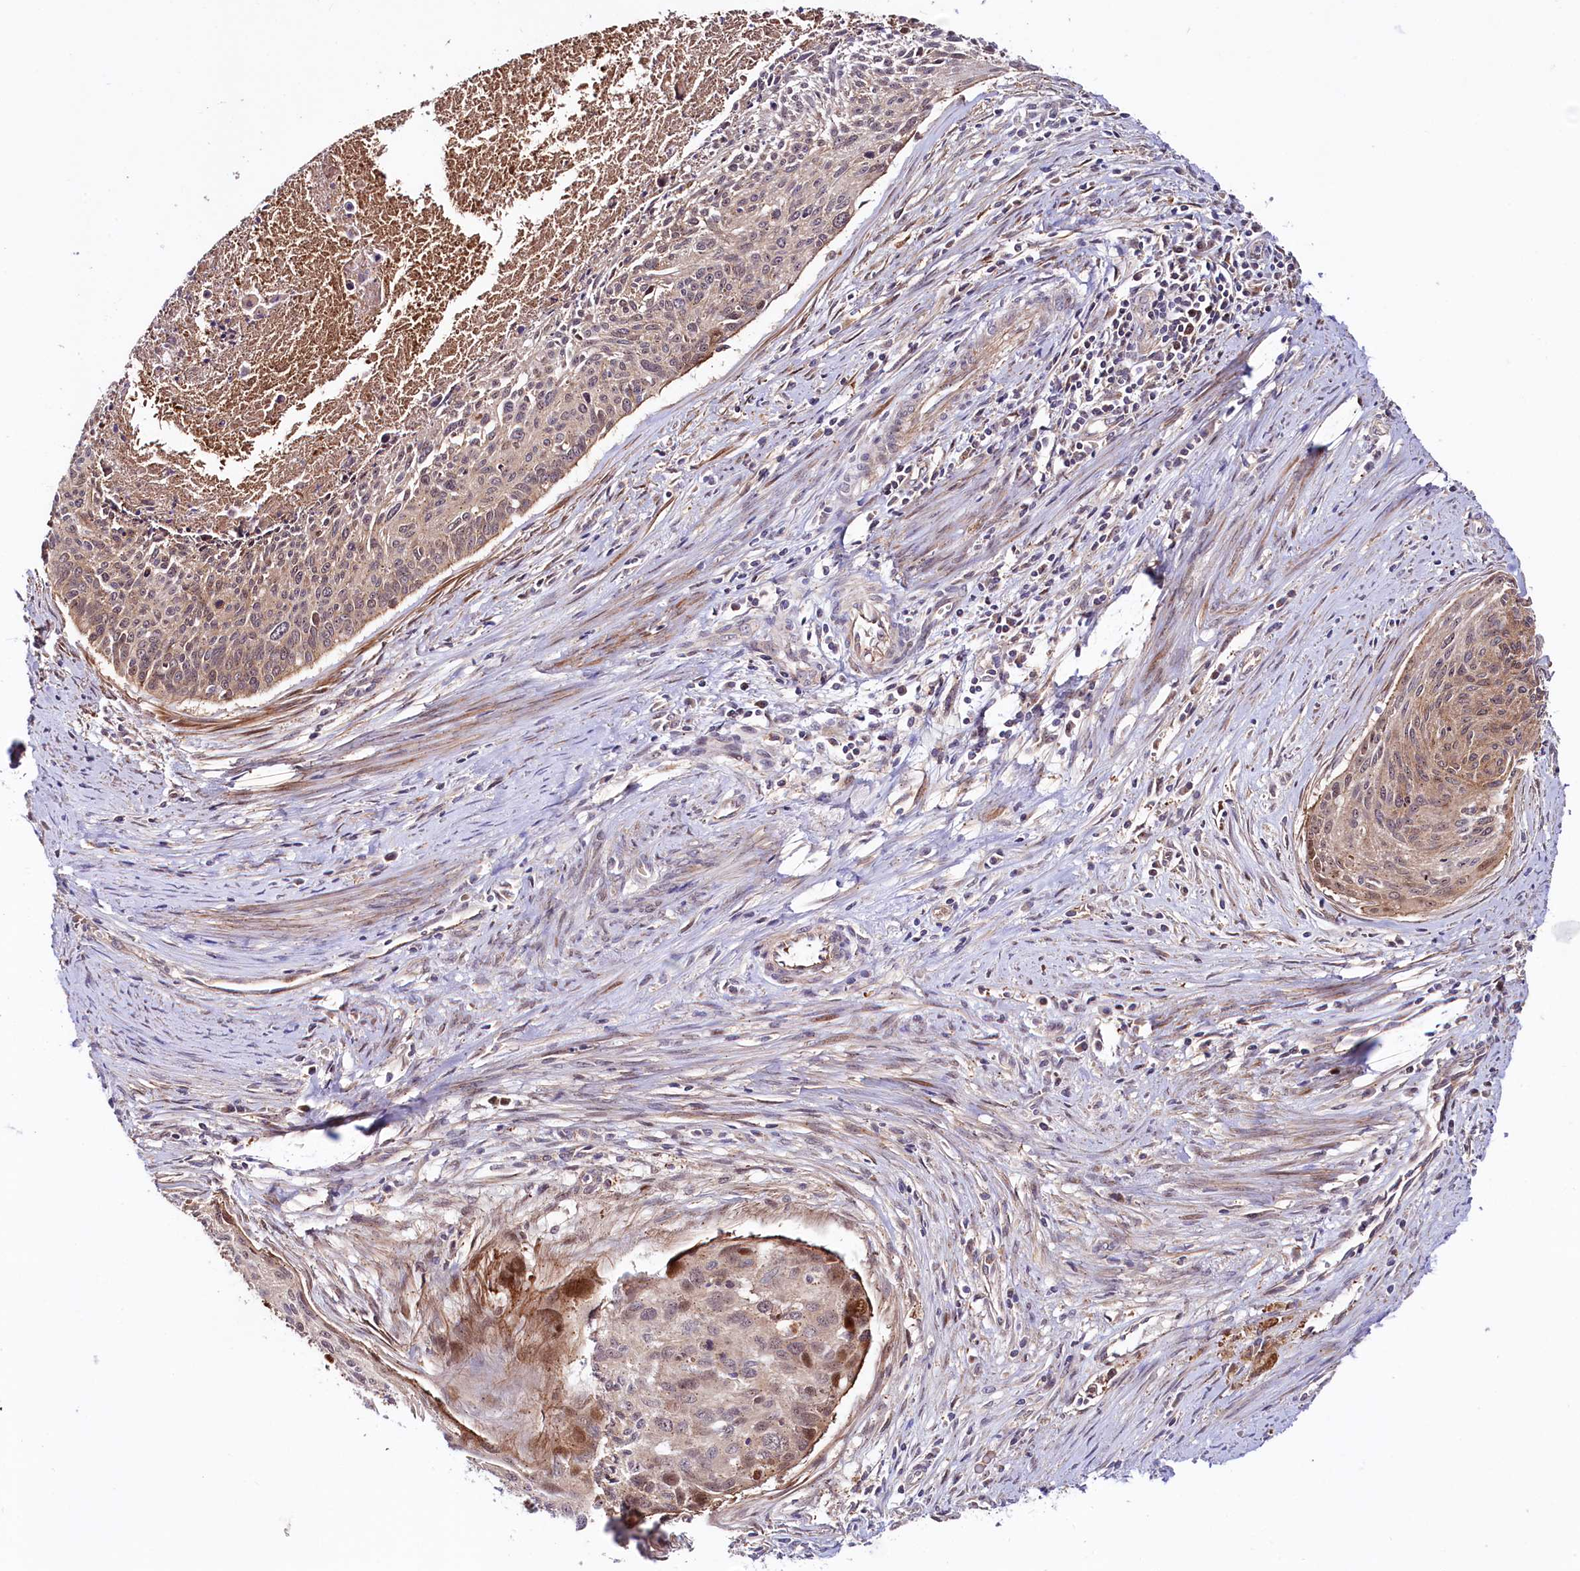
{"staining": {"intensity": "moderate", "quantity": "25%-75%", "location": "cytoplasmic/membranous,nuclear"}, "tissue": "cervical cancer", "cell_type": "Tumor cells", "image_type": "cancer", "snomed": [{"axis": "morphology", "description": "Squamous cell carcinoma, NOS"}, {"axis": "topography", "description": "Cervix"}], "caption": "Immunohistochemistry (IHC) image of neoplastic tissue: cervical cancer (squamous cell carcinoma) stained using immunohistochemistry displays medium levels of moderate protein expression localized specifically in the cytoplasmic/membranous and nuclear of tumor cells, appearing as a cytoplasmic/membranous and nuclear brown color.", "gene": "NEDD1", "patient": {"sex": "female", "age": 55}}